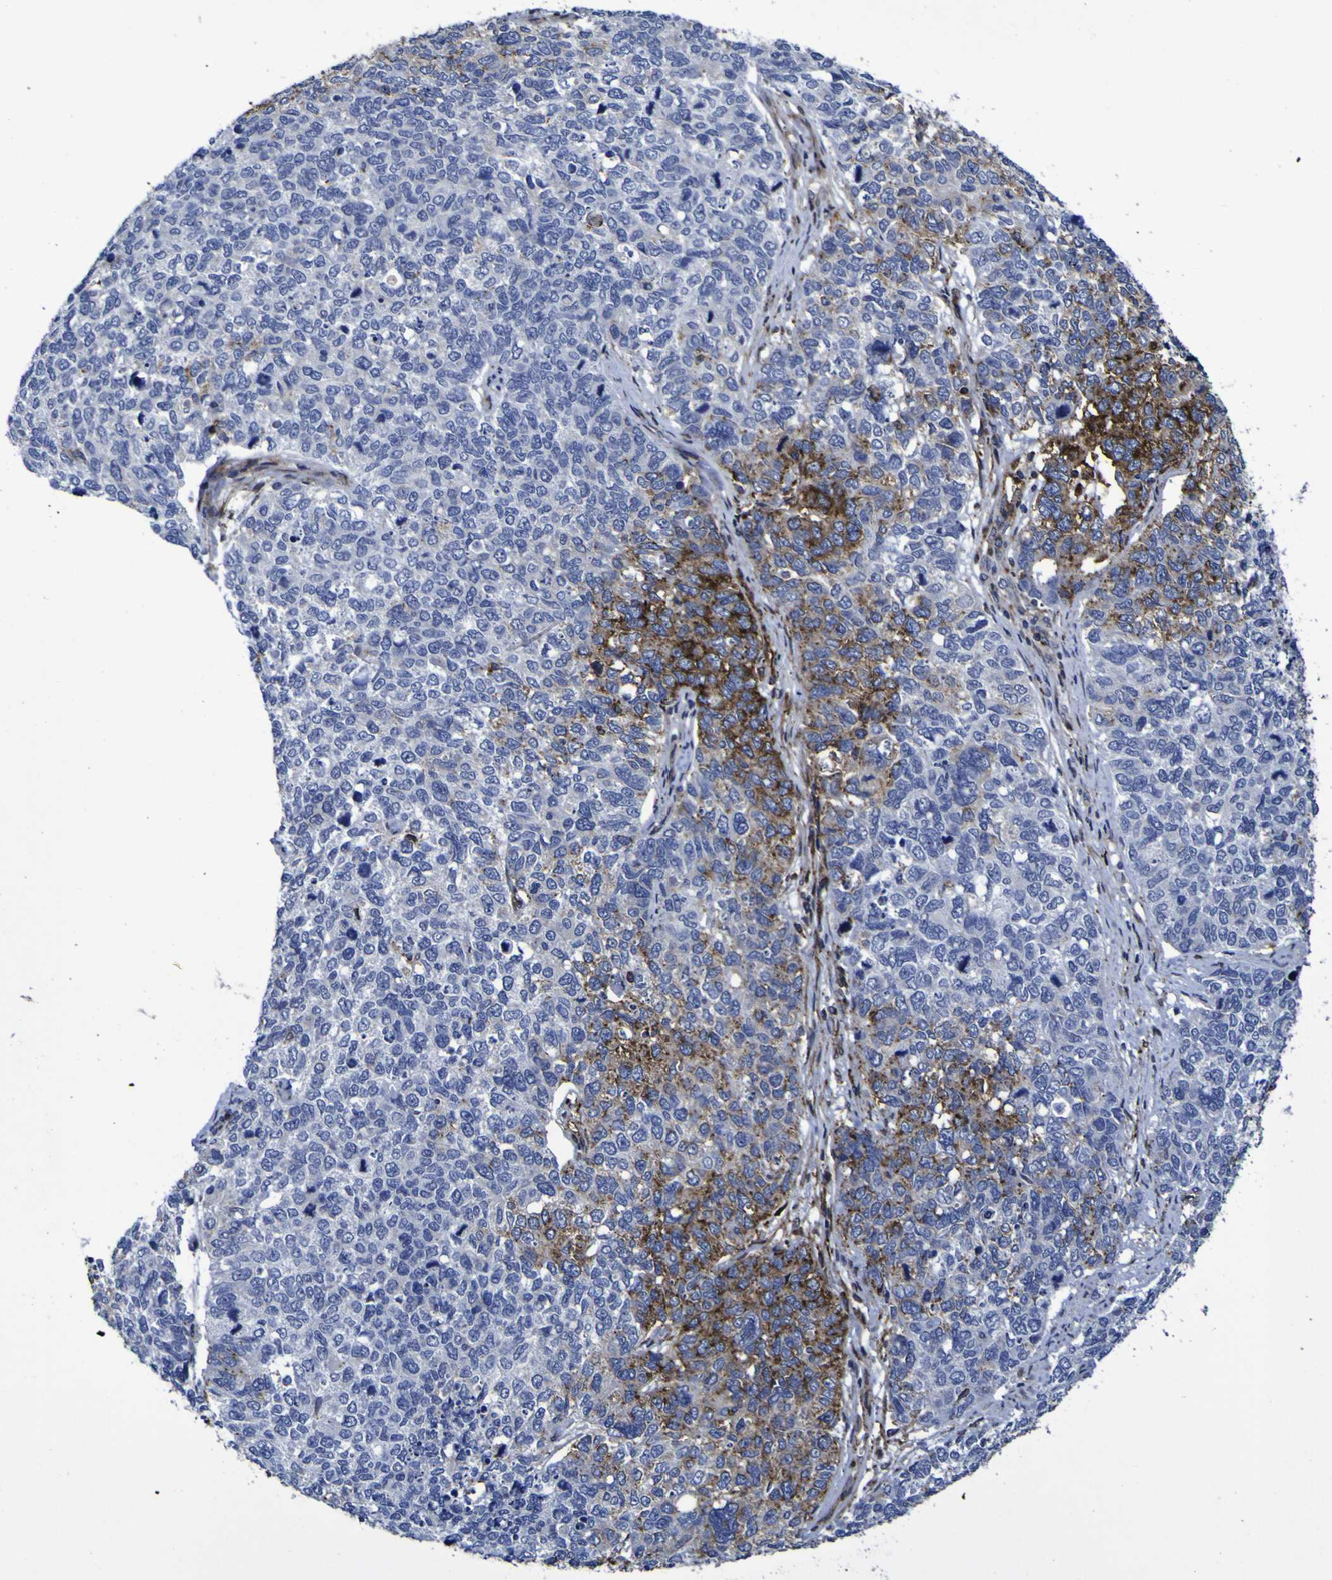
{"staining": {"intensity": "strong", "quantity": "<25%", "location": "cytoplasmic/membranous"}, "tissue": "cervical cancer", "cell_type": "Tumor cells", "image_type": "cancer", "snomed": [{"axis": "morphology", "description": "Squamous cell carcinoma, NOS"}, {"axis": "topography", "description": "Cervix"}], "caption": "Immunohistochemistry staining of squamous cell carcinoma (cervical), which shows medium levels of strong cytoplasmic/membranous staining in about <25% of tumor cells indicating strong cytoplasmic/membranous protein expression. The staining was performed using DAB (3,3'-diaminobenzidine) (brown) for protein detection and nuclei were counterstained in hematoxylin (blue).", "gene": "MGLL", "patient": {"sex": "female", "age": 63}}